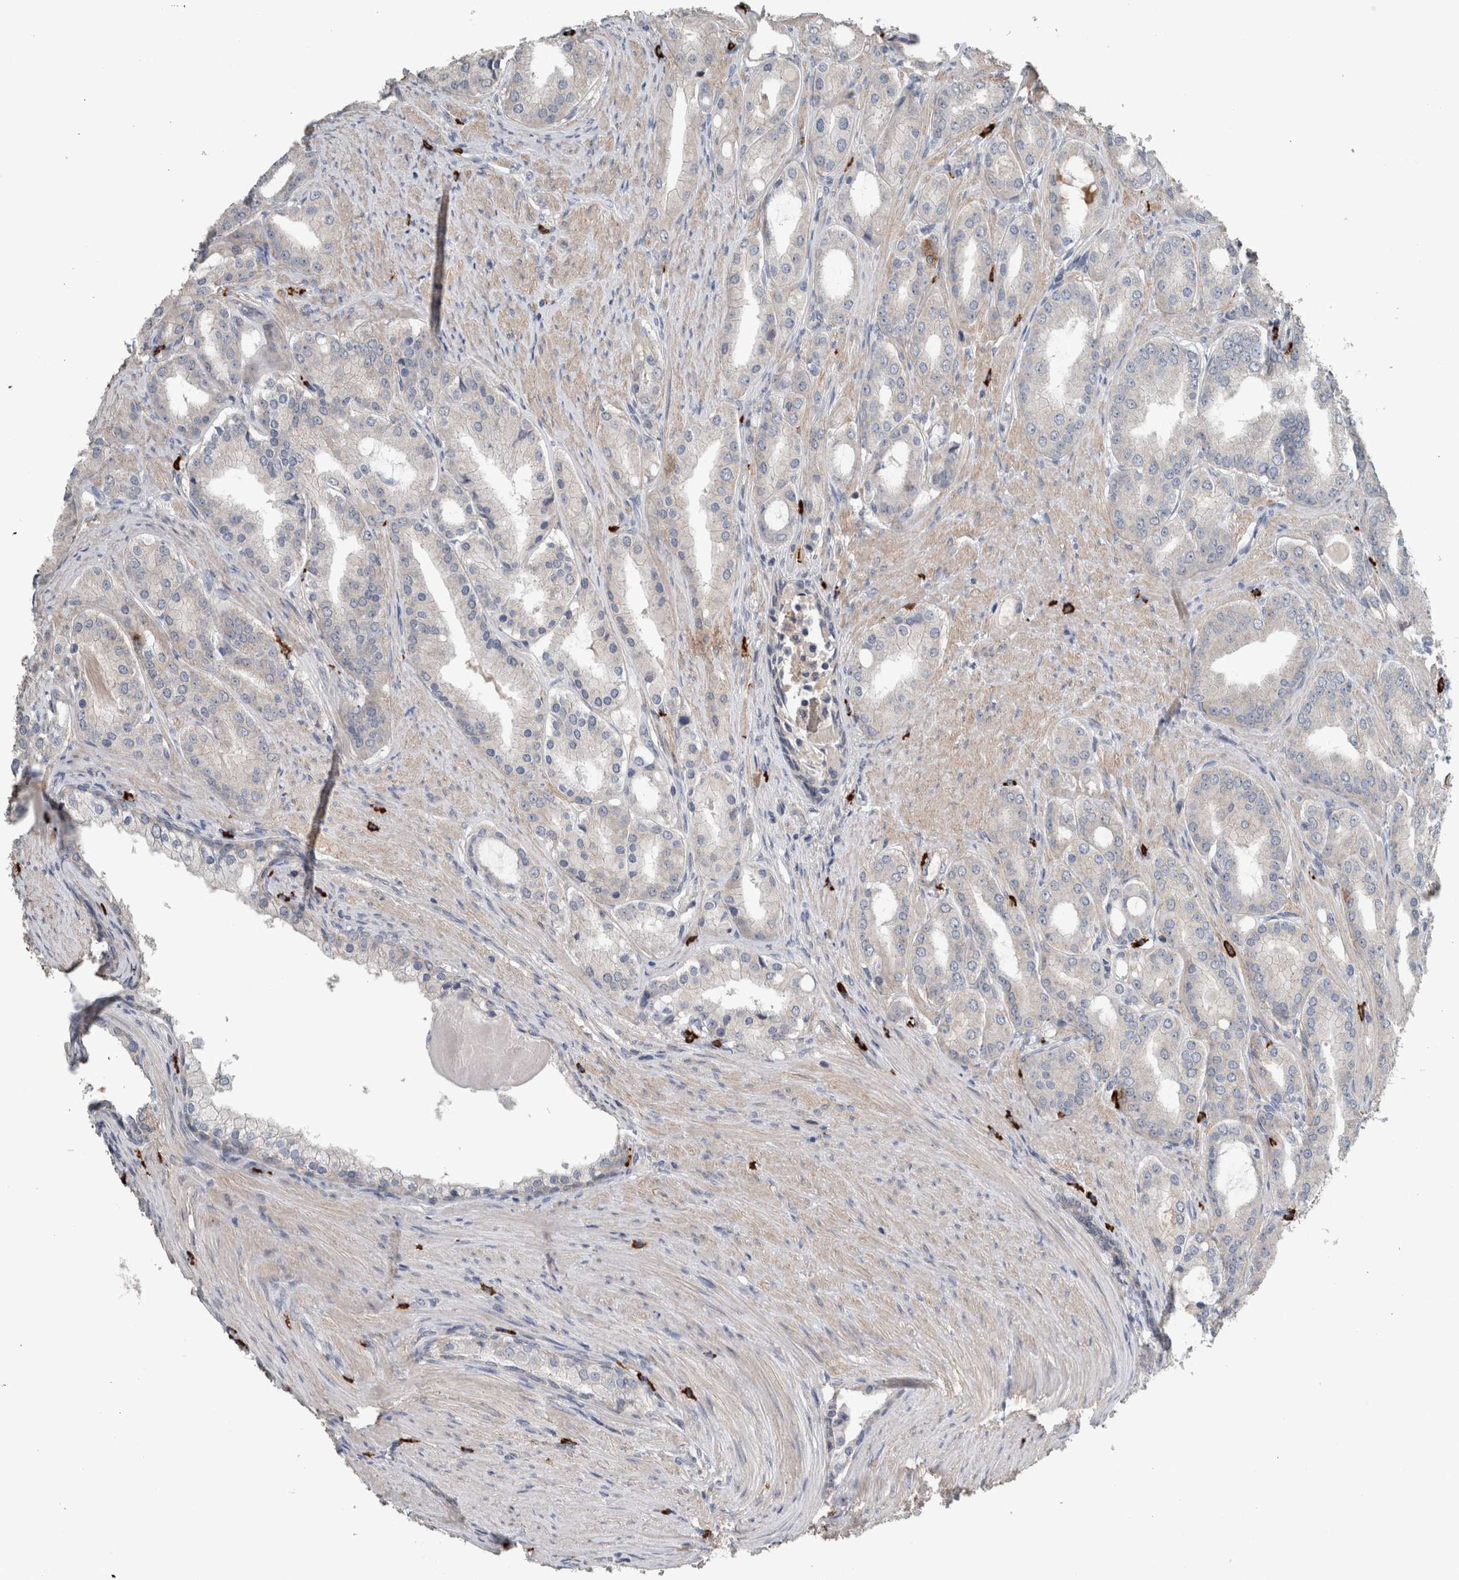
{"staining": {"intensity": "negative", "quantity": "none", "location": "none"}, "tissue": "prostate cancer", "cell_type": "Tumor cells", "image_type": "cancer", "snomed": [{"axis": "morphology", "description": "Adenocarcinoma, High grade"}, {"axis": "topography", "description": "Prostate"}], "caption": "DAB (3,3'-diaminobenzidine) immunohistochemical staining of prostate adenocarcinoma (high-grade) displays no significant positivity in tumor cells. (IHC, brightfield microscopy, high magnification).", "gene": "CRNN", "patient": {"sex": "male", "age": 60}}